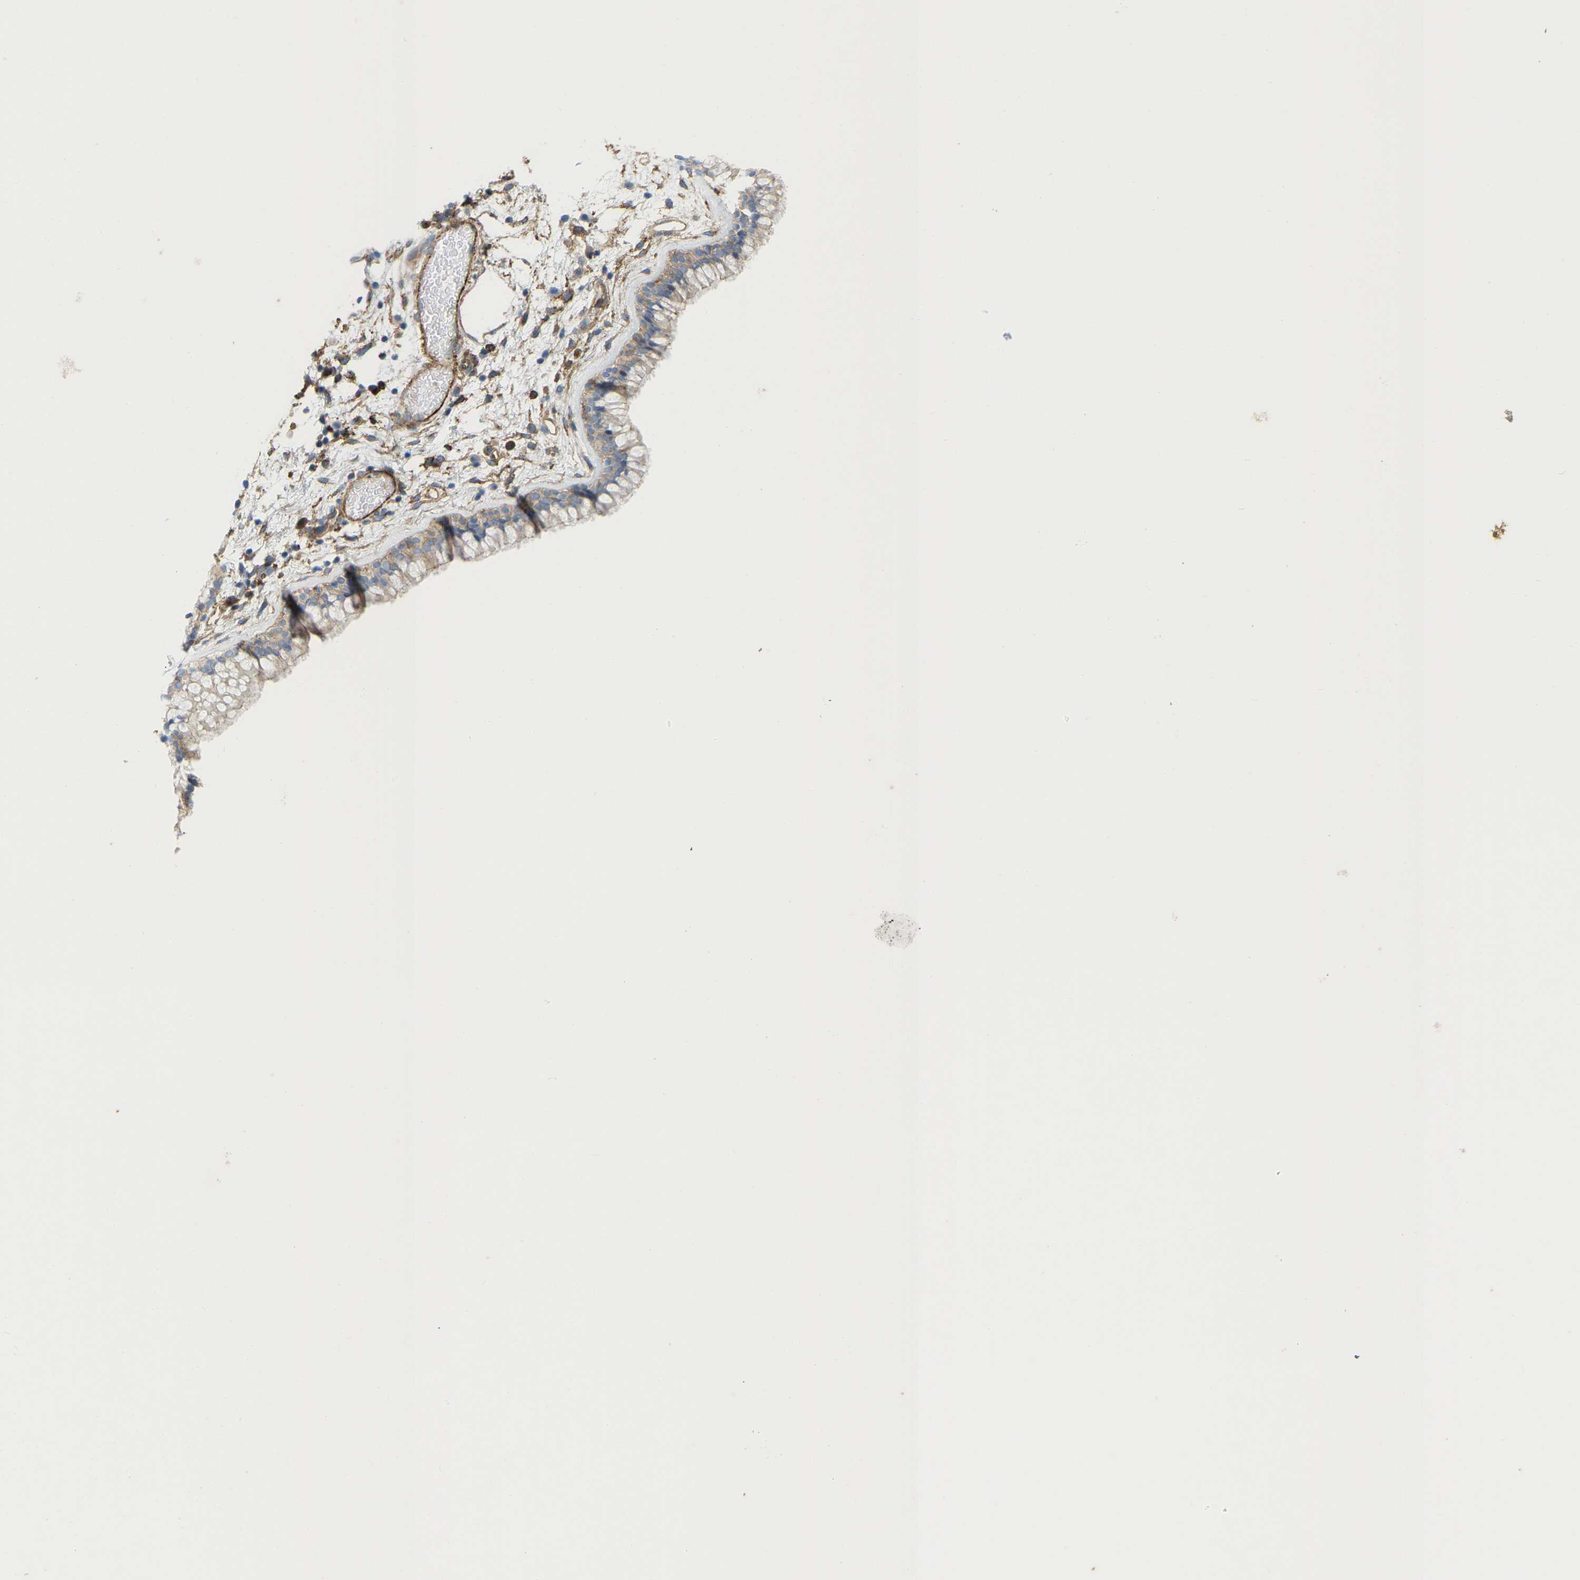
{"staining": {"intensity": "weak", "quantity": ">75%", "location": "cytoplasmic/membranous"}, "tissue": "nasopharynx", "cell_type": "Respiratory epithelial cells", "image_type": "normal", "snomed": [{"axis": "morphology", "description": "Normal tissue, NOS"}, {"axis": "morphology", "description": "Inflammation, NOS"}, {"axis": "topography", "description": "Nasopharynx"}], "caption": "Immunohistochemical staining of normal human nasopharynx displays >75% levels of weak cytoplasmic/membranous protein staining in about >75% of respiratory epithelial cells.", "gene": "PICALM", "patient": {"sex": "male", "age": 48}}